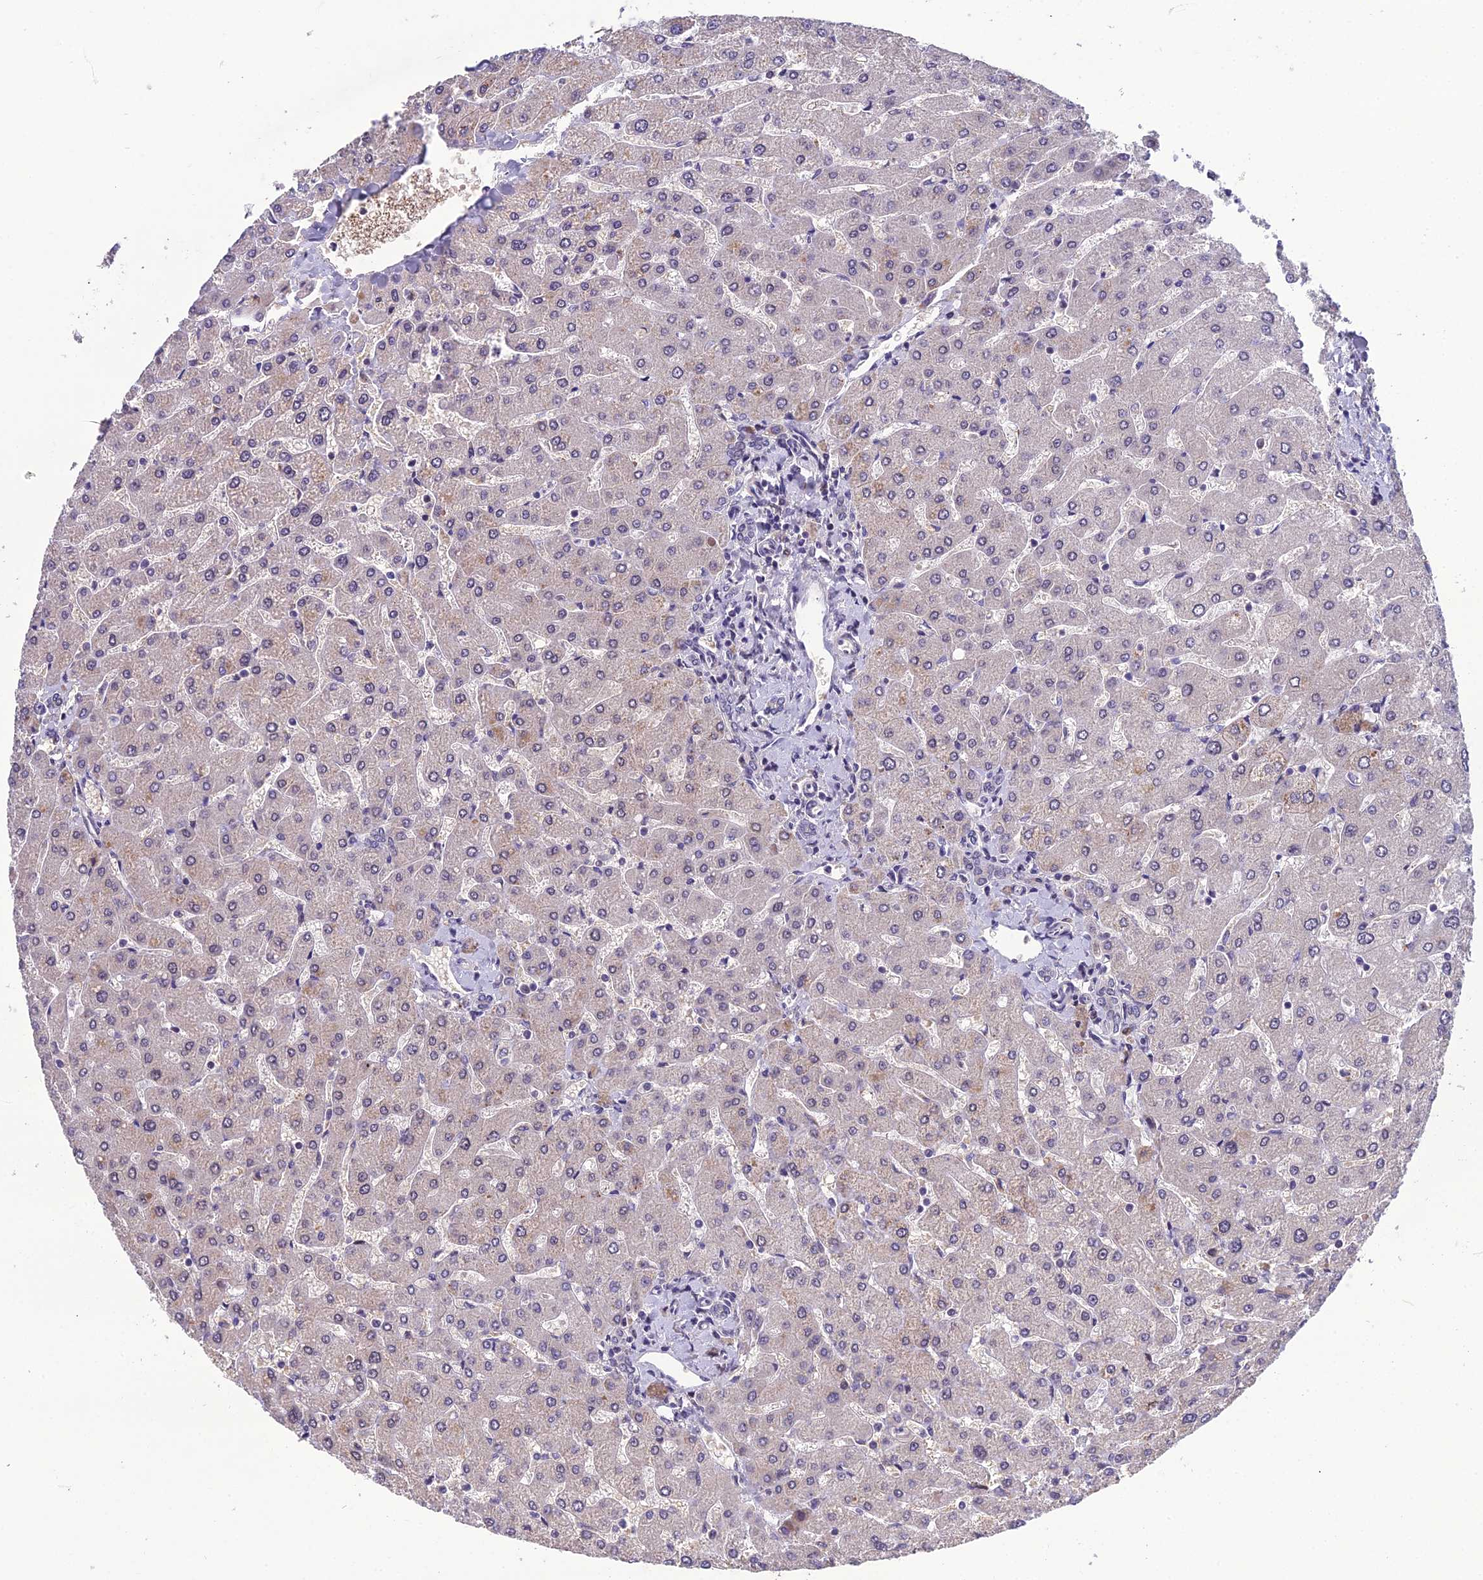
{"staining": {"intensity": "negative", "quantity": "none", "location": "none"}, "tissue": "liver", "cell_type": "Cholangiocytes", "image_type": "normal", "snomed": [{"axis": "morphology", "description": "Normal tissue, NOS"}, {"axis": "topography", "description": "Liver"}], "caption": "High power microscopy image of an IHC micrograph of normal liver, revealing no significant staining in cholangiocytes.", "gene": "ARL2", "patient": {"sex": "male", "age": 55}}